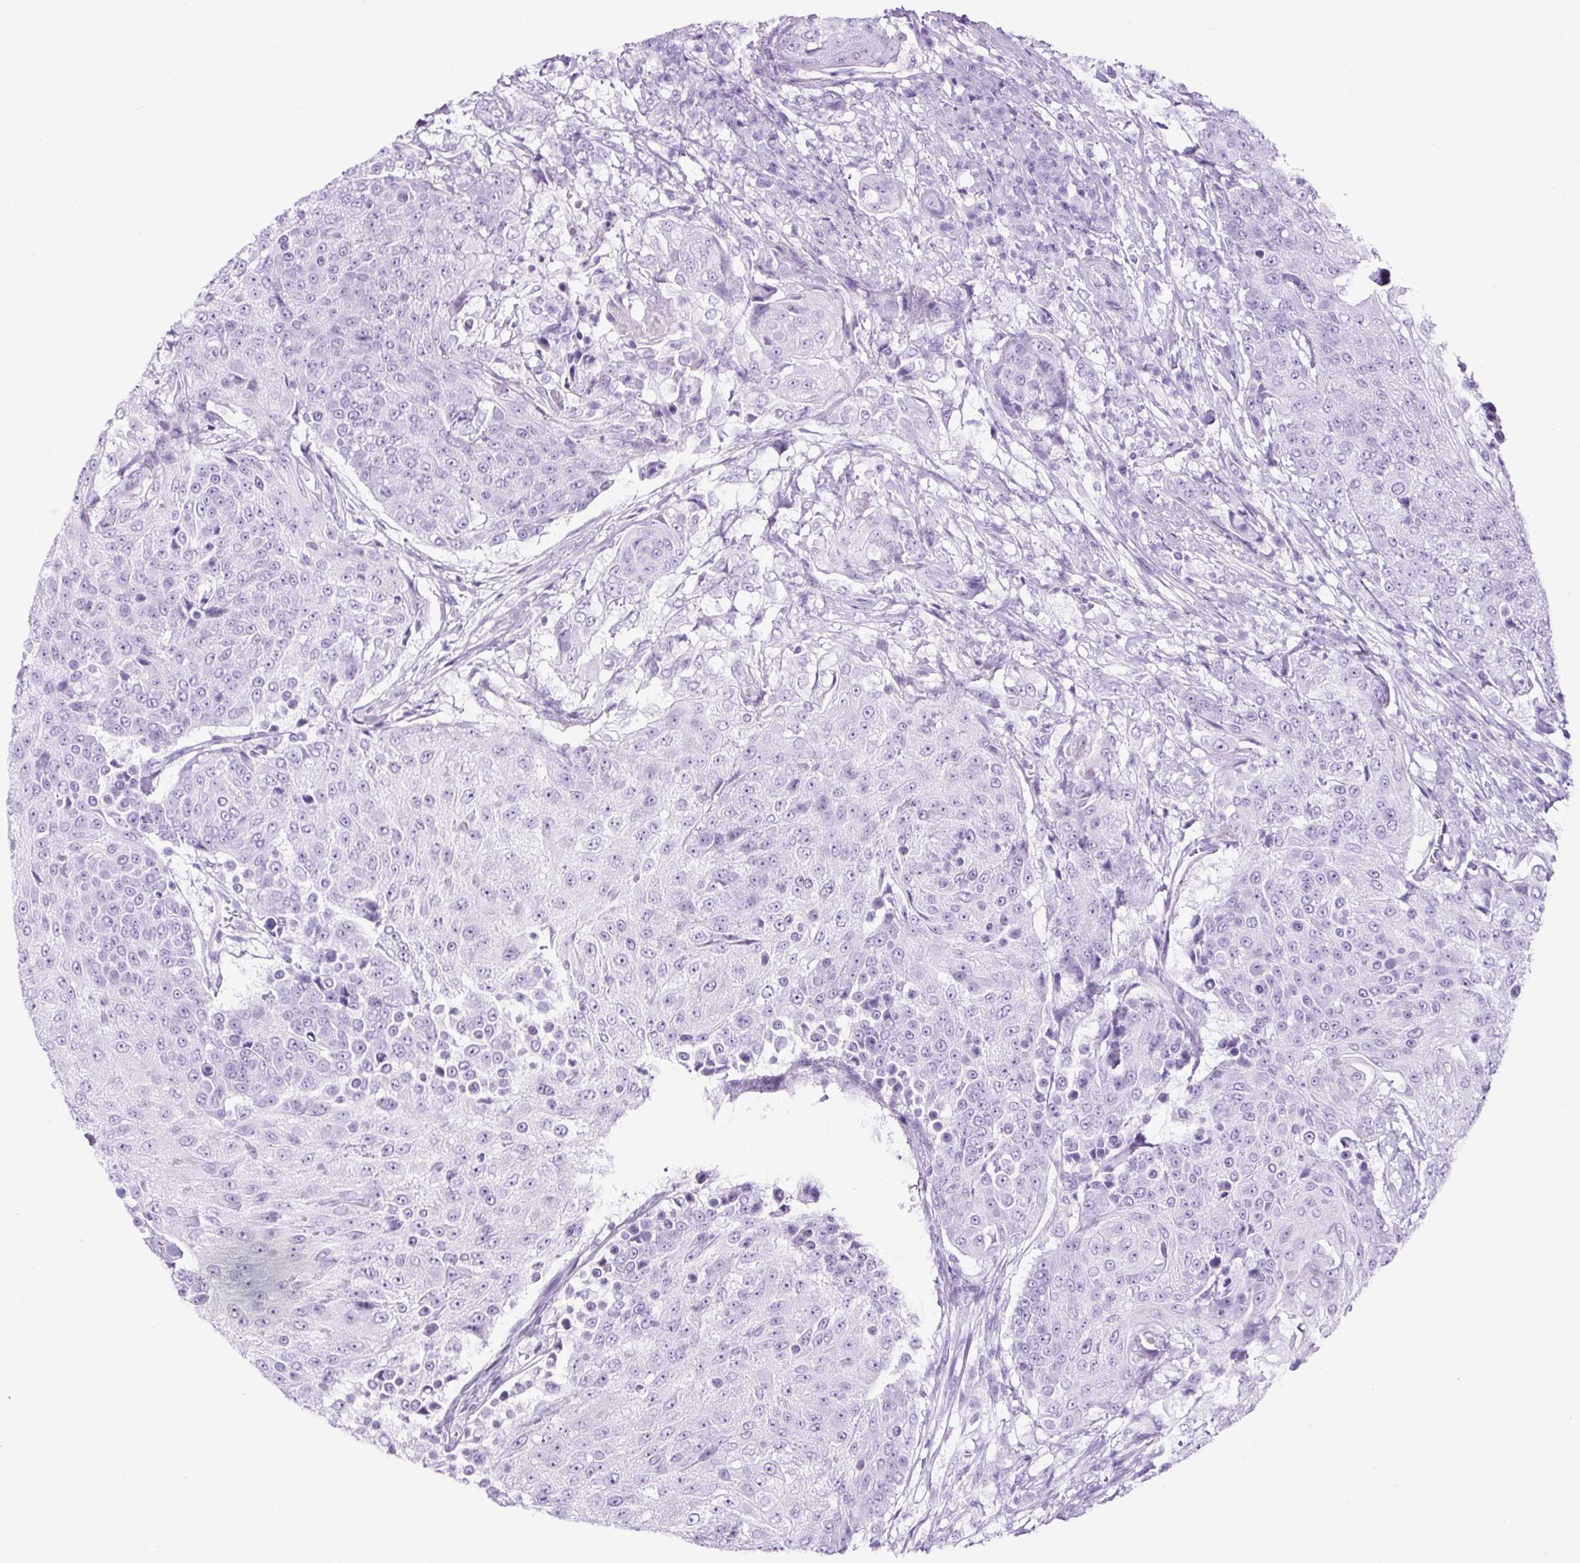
{"staining": {"intensity": "negative", "quantity": "none", "location": "none"}, "tissue": "urothelial cancer", "cell_type": "Tumor cells", "image_type": "cancer", "snomed": [{"axis": "morphology", "description": "Urothelial carcinoma, High grade"}, {"axis": "topography", "description": "Urinary bladder"}], "caption": "Tumor cells show no significant protein staining in urothelial cancer.", "gene": "TMEM200B", "patient": {"sex": "female", "age": 63}}